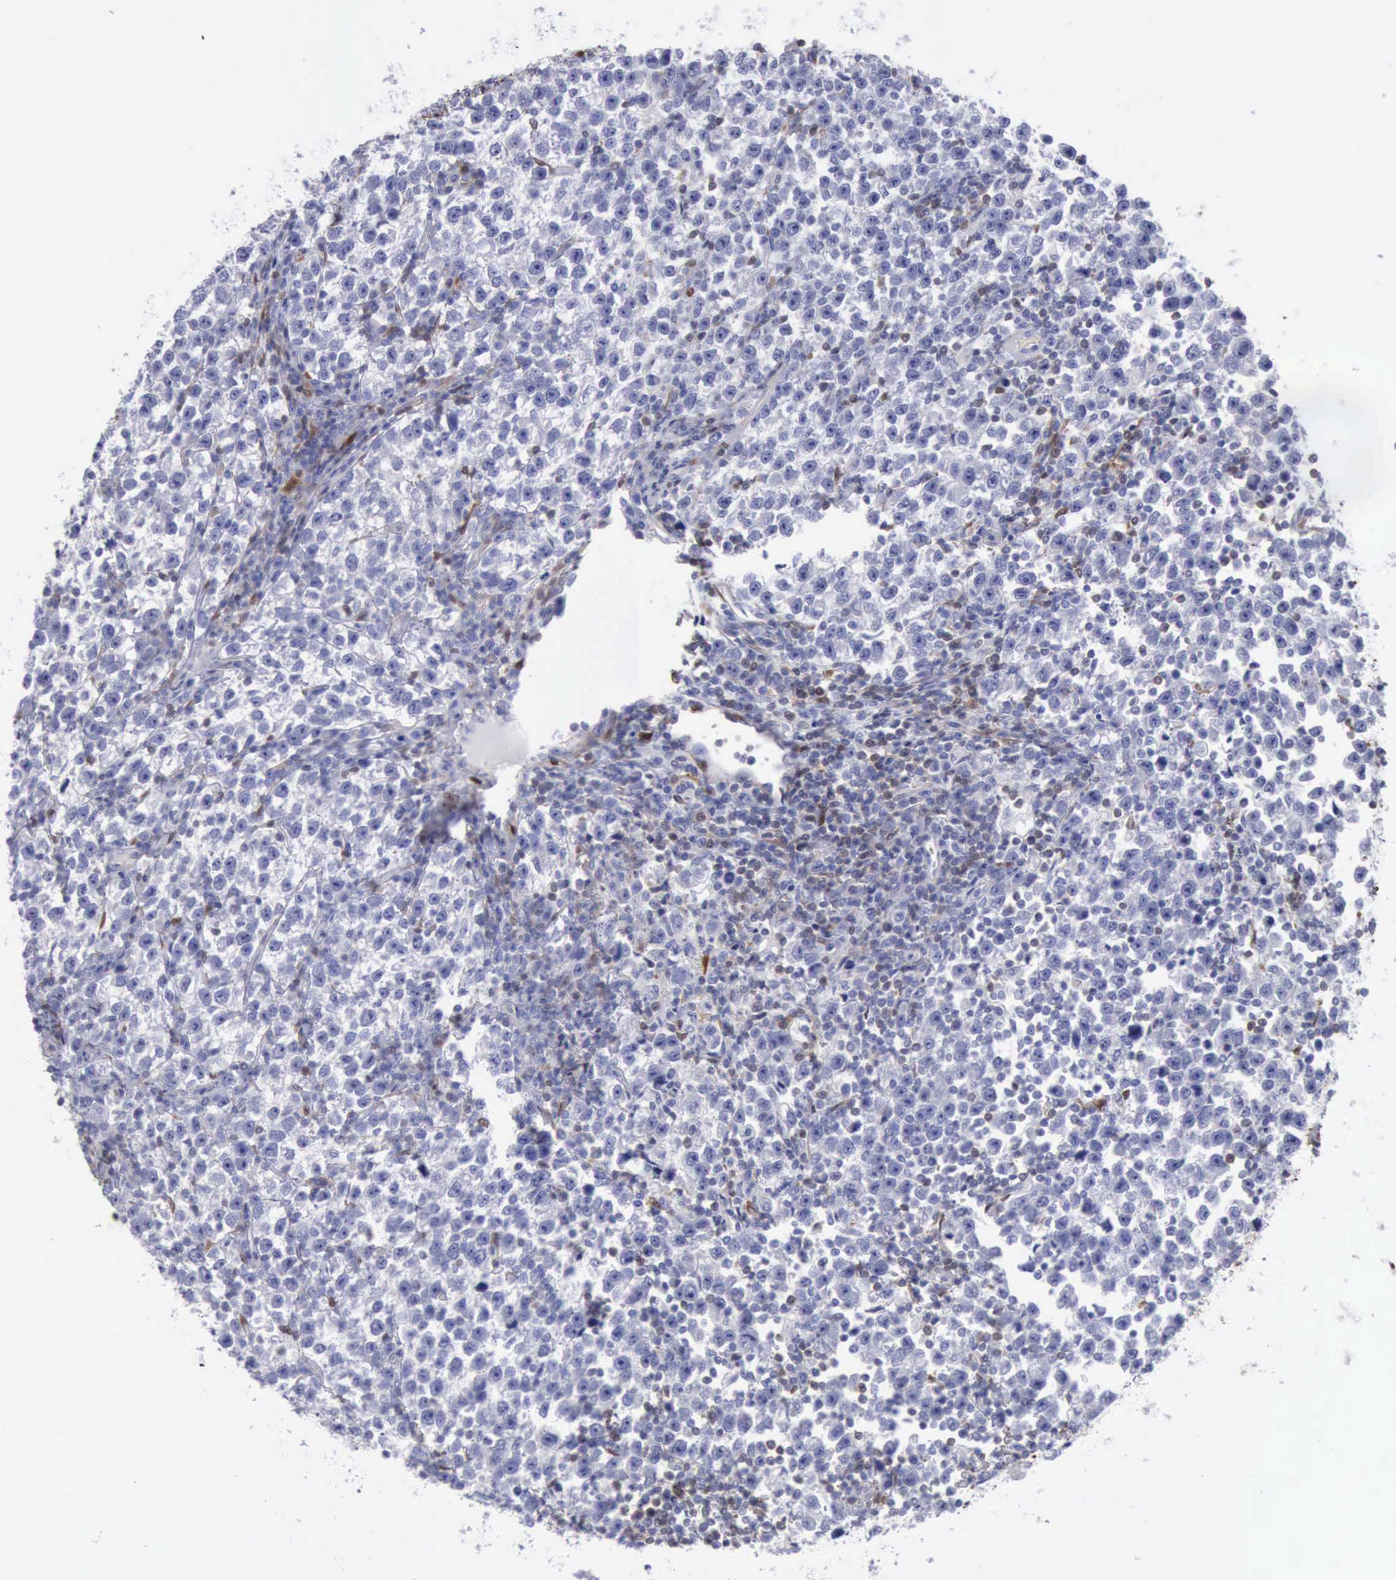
{"staining": {"intensity": "negative", "quantity": "none", "location": "none"}, "tissue": "testis cancer", "cell_type": "Tumor cells", "image_type": "cancer", "snomed": [{"axis": "morphology", "description": "Seminoma, NOS"}, {"axis": "topography", "description": "Testis"}], "caption": "The image shows no staining of tumor cells in testis seminoma. (Immunohistochemistry, brightfield microscopy, high magnification).", "gene": "FHL1", "patient": {"sex": "male", "age": 43}}